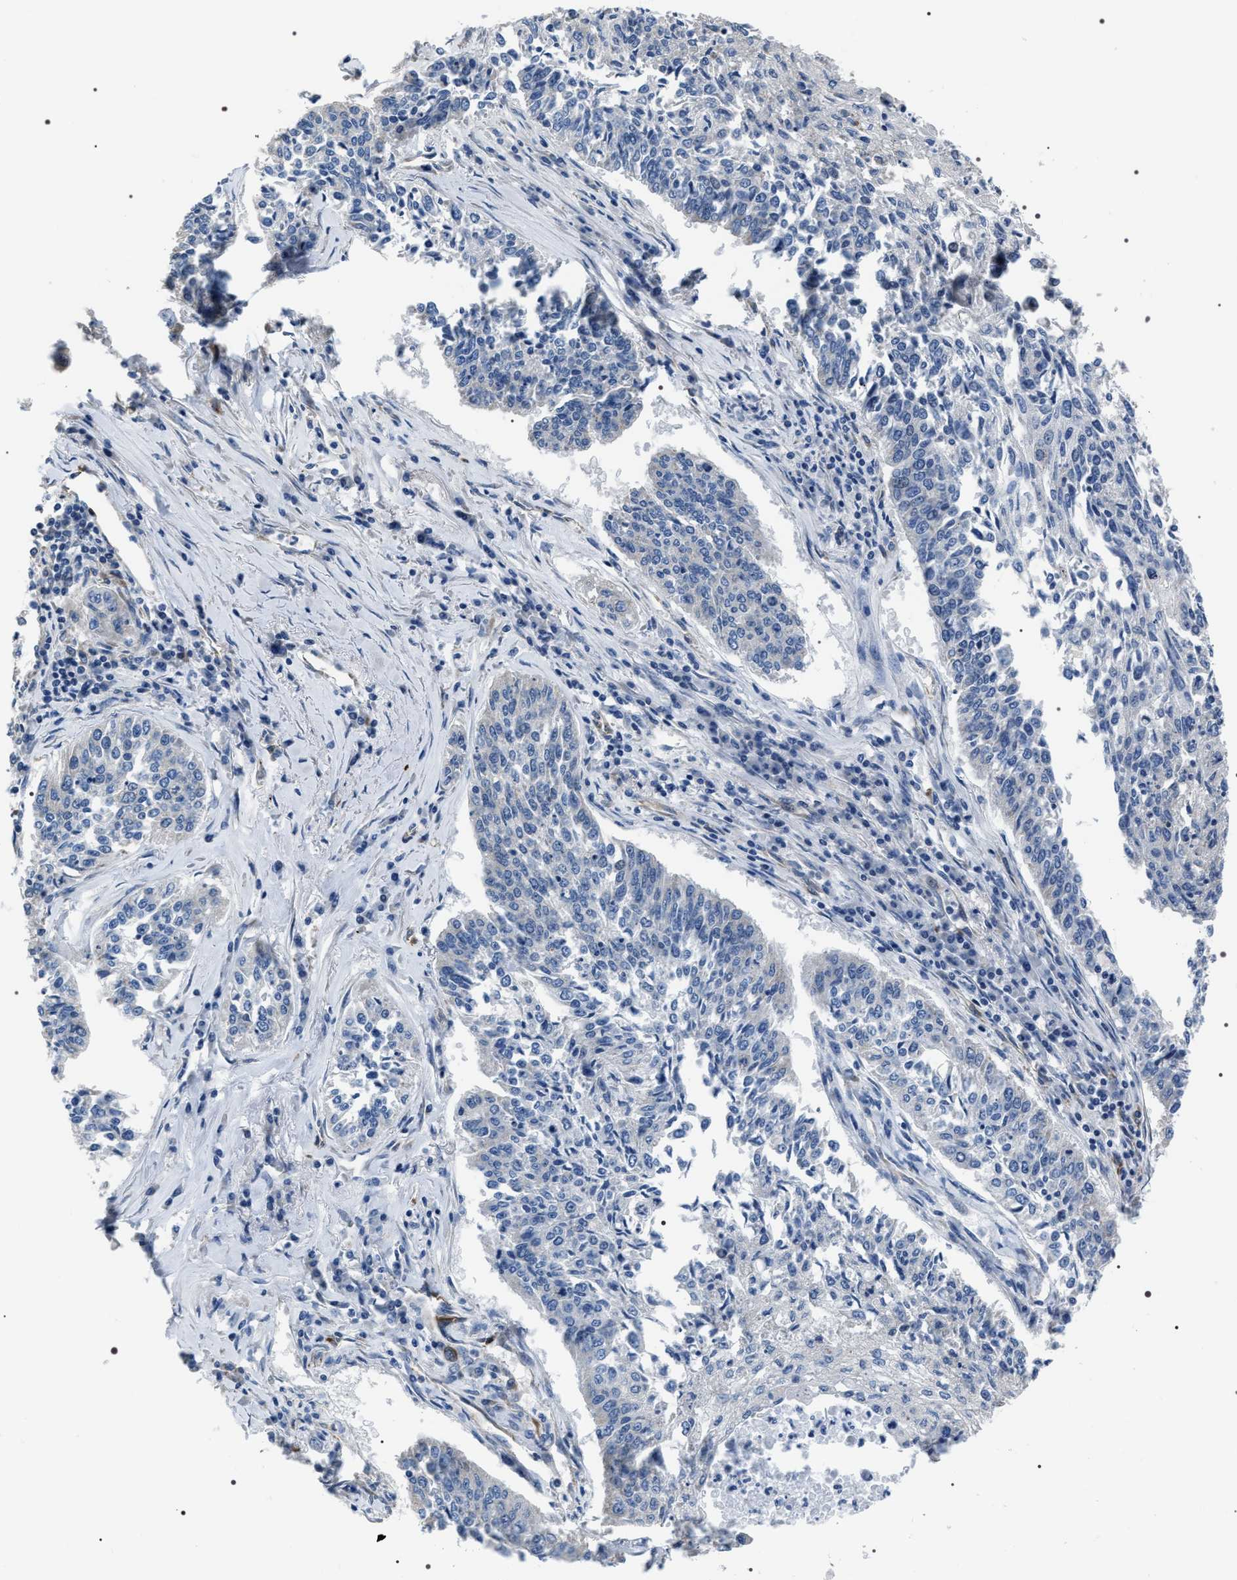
{"staining": {"intensity": "negative", "quantity": "none", "location": "none"}, "tissue": "lung cancer", "cell_type": "Tumor cells", "image_type": "cancer", "snomed": [{"axis": "morphology", "description": "Normal tissue, NOS"}, {"axis": "morphology", "description": "Squamous cell carcinoma, NOS"}, {"axis": "topography", "description": "Cartilage tissue"}, {"axis": "topography", "description": "Bronchus"}, {"axis": "topography", "description": "Lung"}], "caption": "This histopathology image is of squamous cell carcinoma (lung) stained with IHC to label a protein in brown with the nuclei are counter-stained blue. There is no positivity in tumor cells.", "gene": "PKD1L1", "patient": {"sex": "female", "age": 49}}